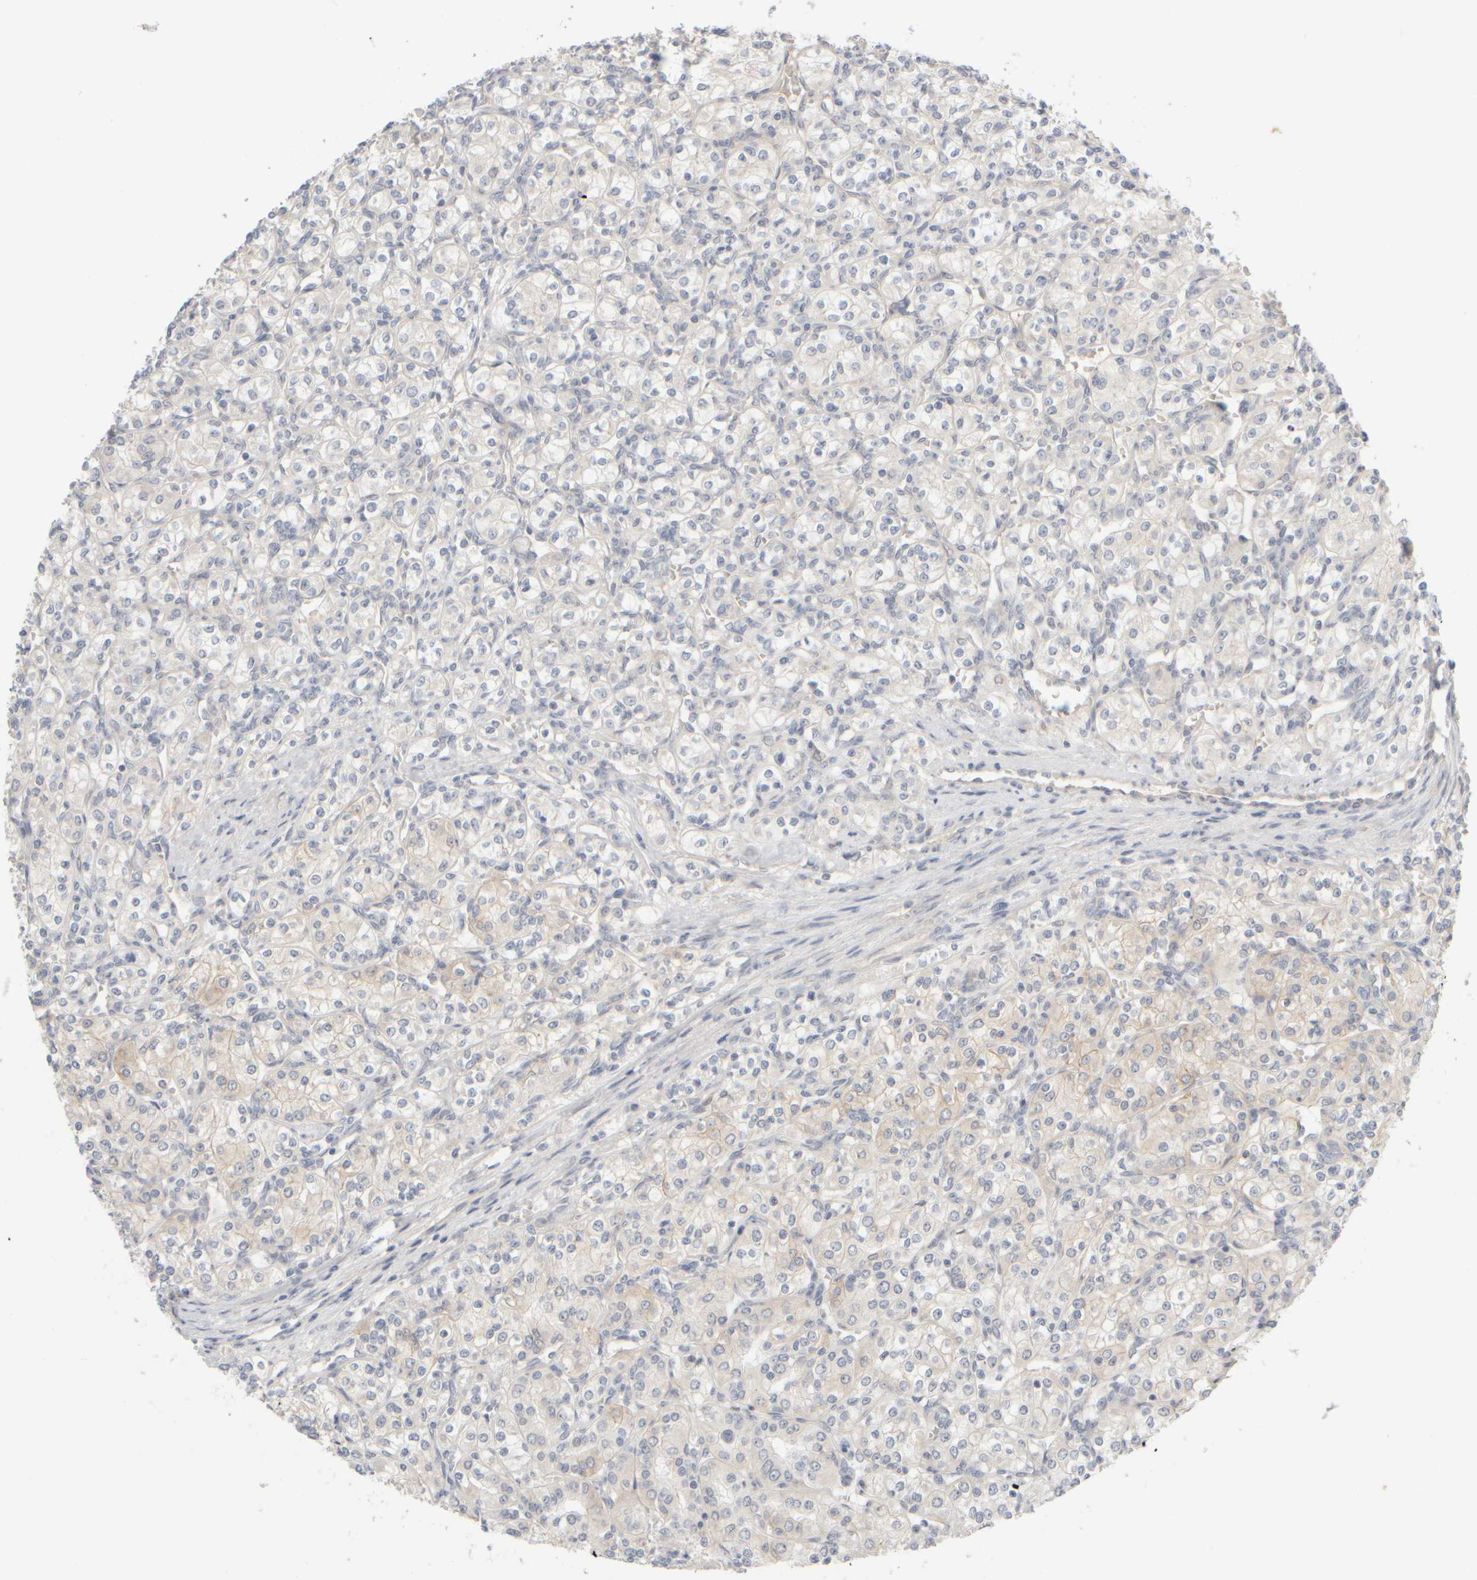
{"staining": {"intensity": "negative", "quantity": "none", "location": "none"}, "tissue": "renal cancer", "cell_type": "Tumor cells", "image_type": "cancer", "snomed": [{"axis": "morphology", "description": "Adenocarcinoma, NOS"}, {"axis": "topography", "description": "Kidney"}], "caption": "A high-resolution image shows immunohistochemistry (IHC) staining of renal cancer, which shows no significant positivity in tumor cells.", "gene": "GOPC", "patient": {"sex": "male", "age": 77}}